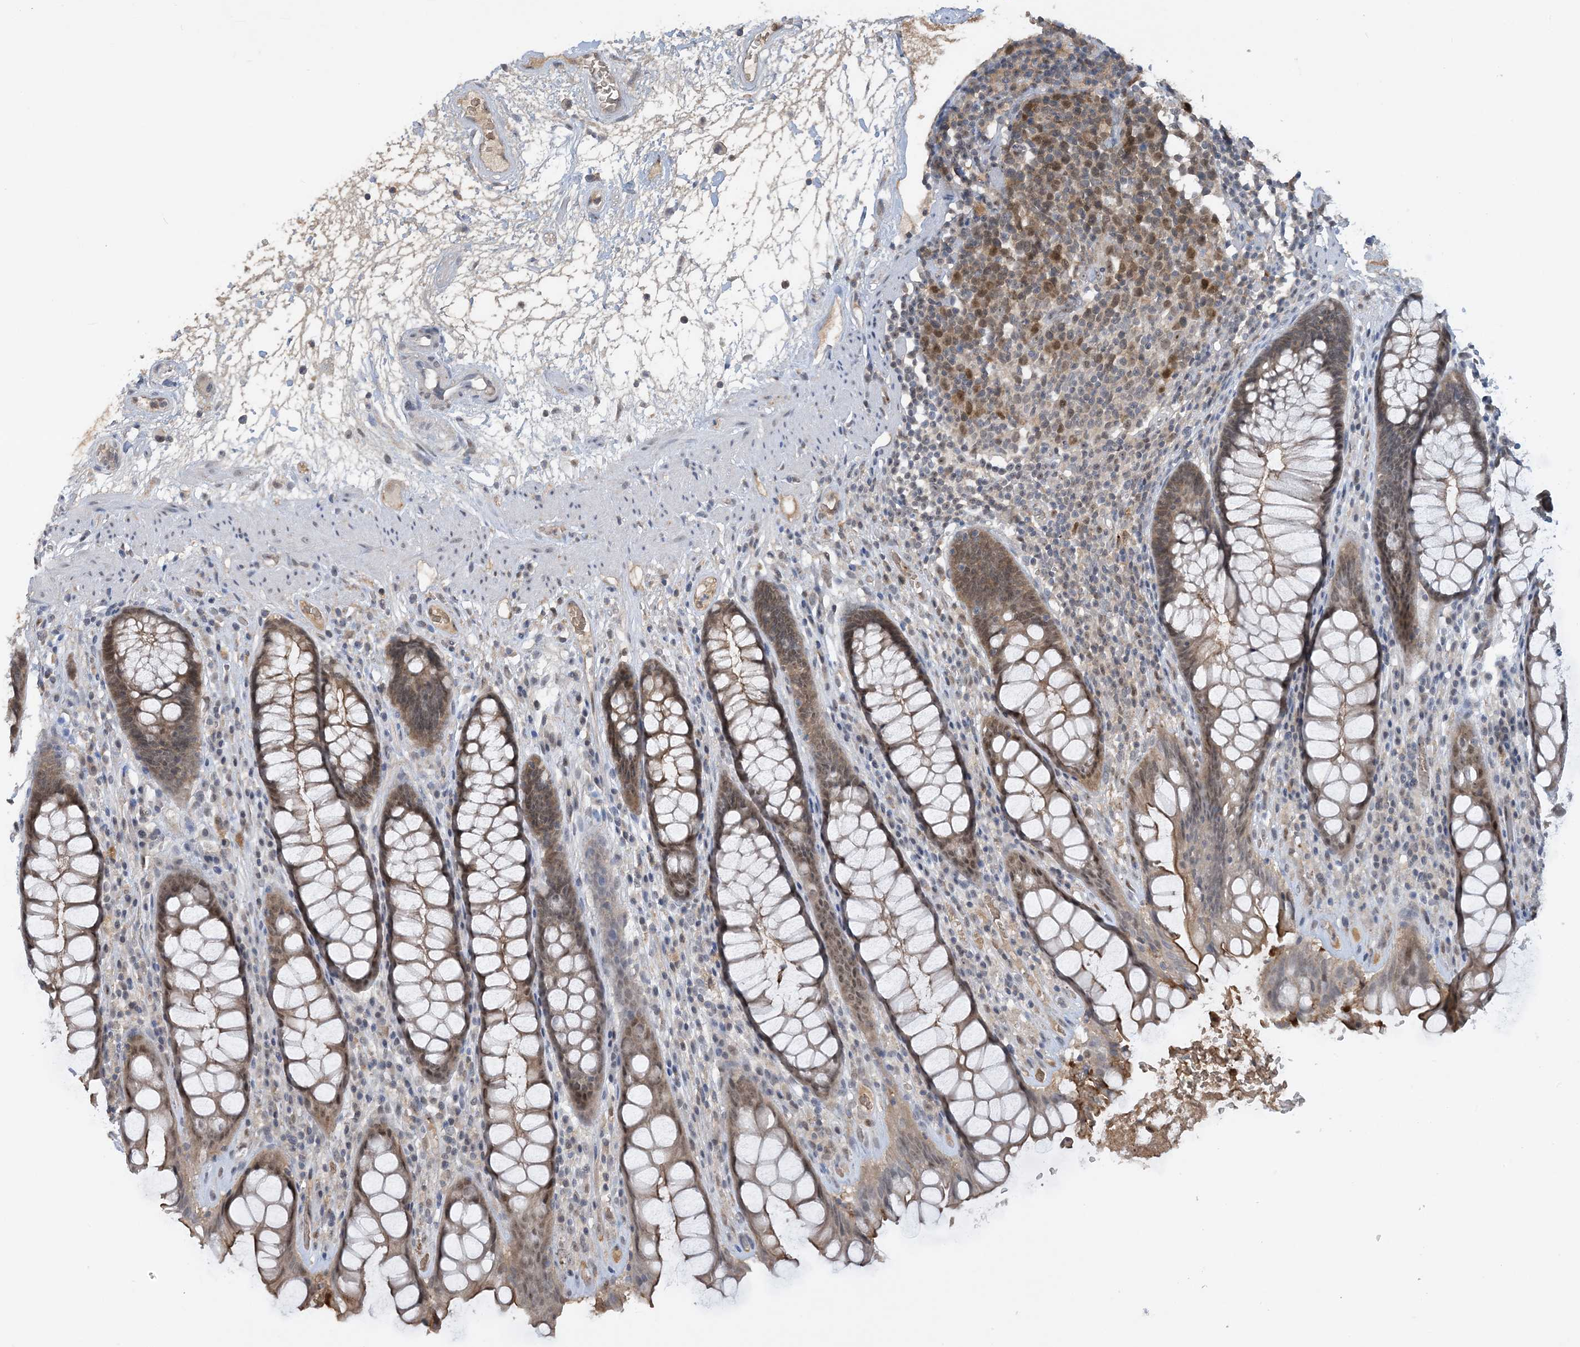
{"staining": {"intensity": "moderate", "quantity": ">75%", "location": "cytoplasmic/membranous,nuclear"}, "tissue": "rectum", "cell_type": "Glandular cells", "image_type": "normal", "snomed": [{"axis": "morphology", "description": "Normal tissue, NOS"}, {"axis": "topography", "description": "Rectum"}], "caption": "A high-resolution image shows IHC staining of unremarkable rectum, which exhibits moderate cytoplasmic/membranous,nuclear positivity in about >75% of glandular cells. The staining was performed using DAB, with brown indicating positive protein expression. Nuclei are stained blue with hematoxylin.", "gene": "UBE2E1", "patient": {"sex": "male", "age": 64}}